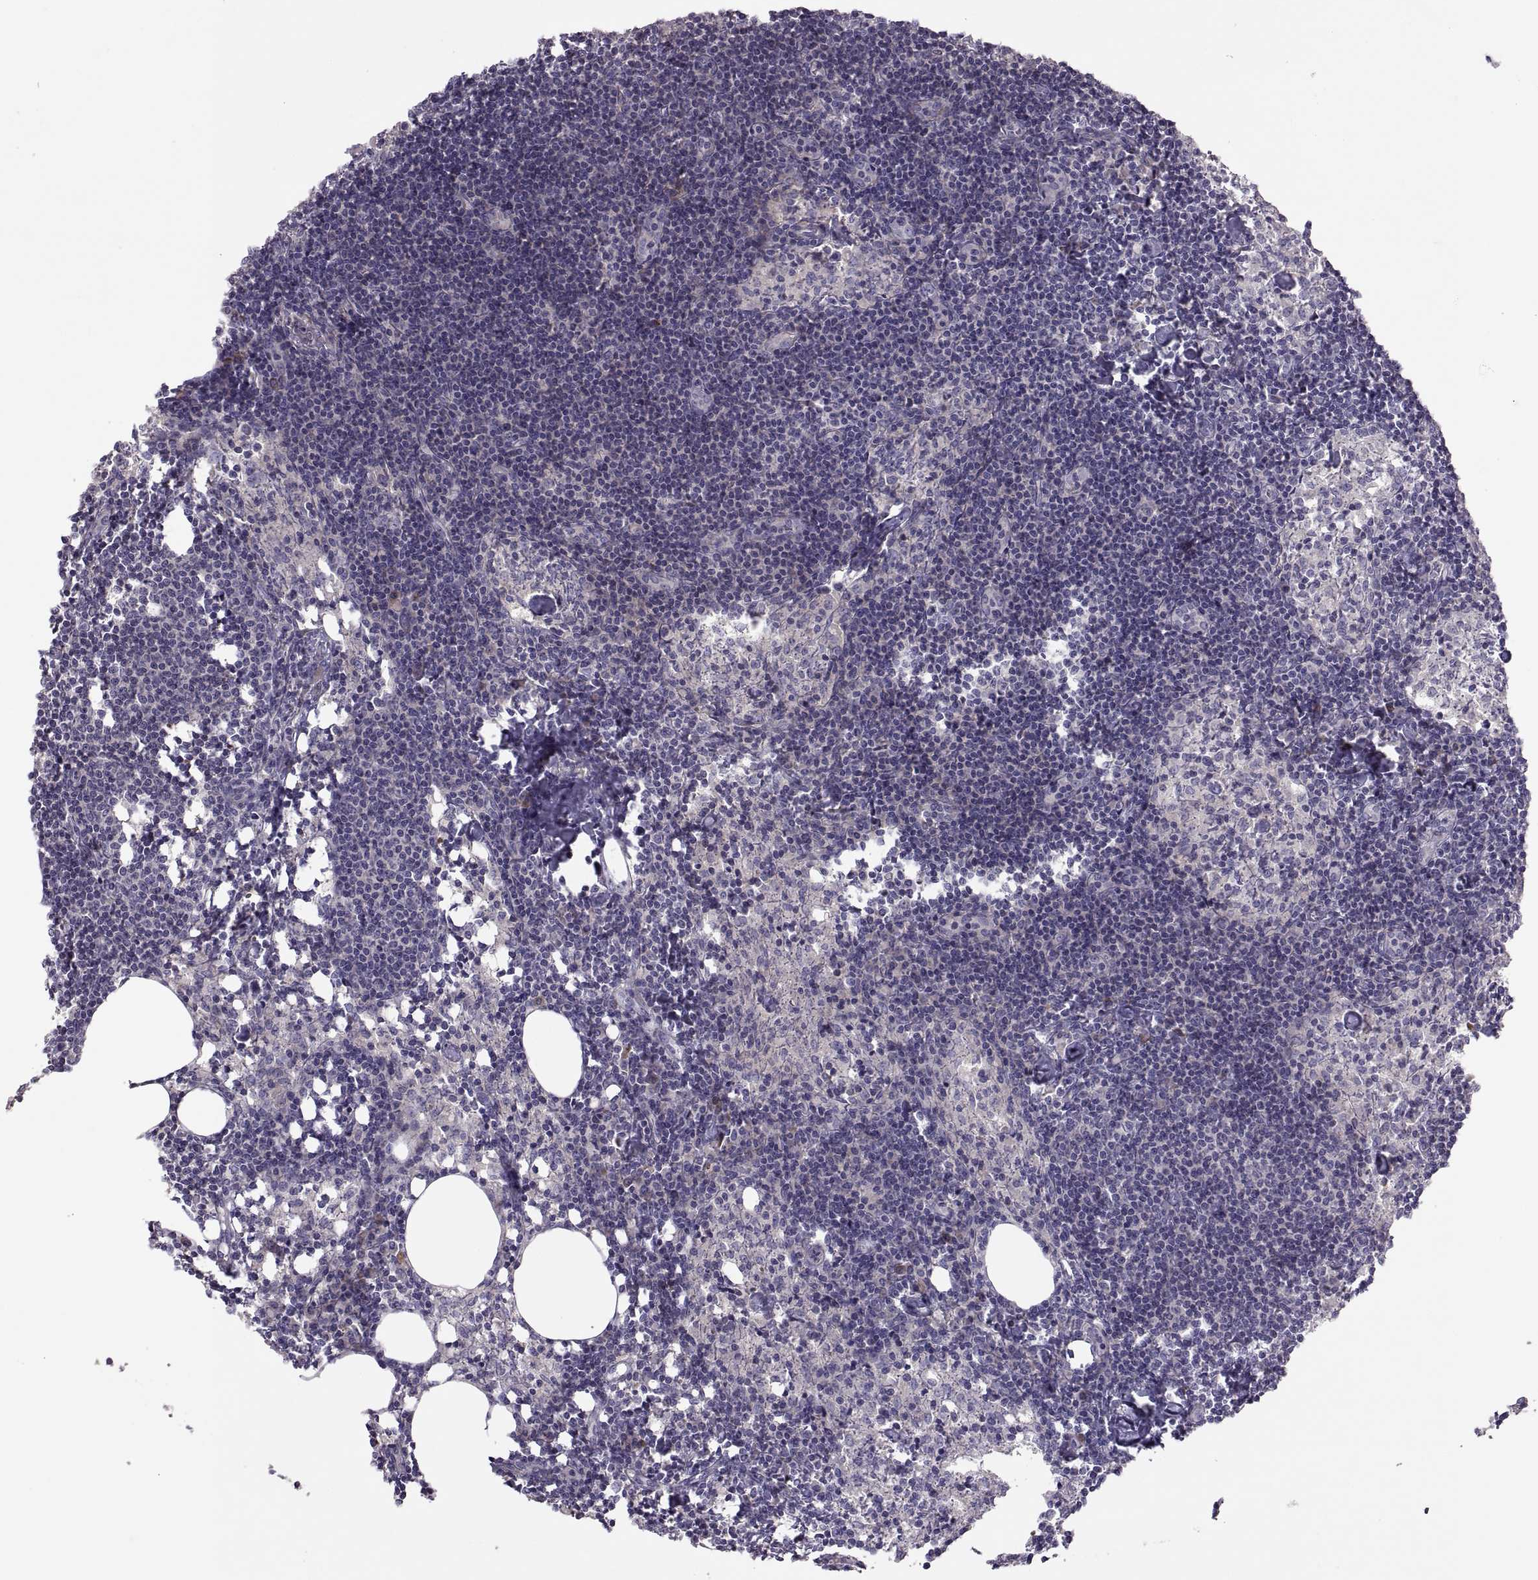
{"staining": {"intensity": "negative", "quantity": "none", "location": "none"}, "tissue": "lymph node", "cell_type": "Germinal center cells", "image_type": "normal", "snomed": [{"axis": "morphology", "description": "Normal tissue, NOS"}, {"axis": "topography", "description": "Lymph node"}], "caption": "IHC micrograph of normal lymph node: human lymph node stained with DAB (3,3'-diaminobenzidine) demonstrates no significant protein staining in germinal center cells.", "gene": "SPATA32", "patient": {"sex": "female", "age": 52}}